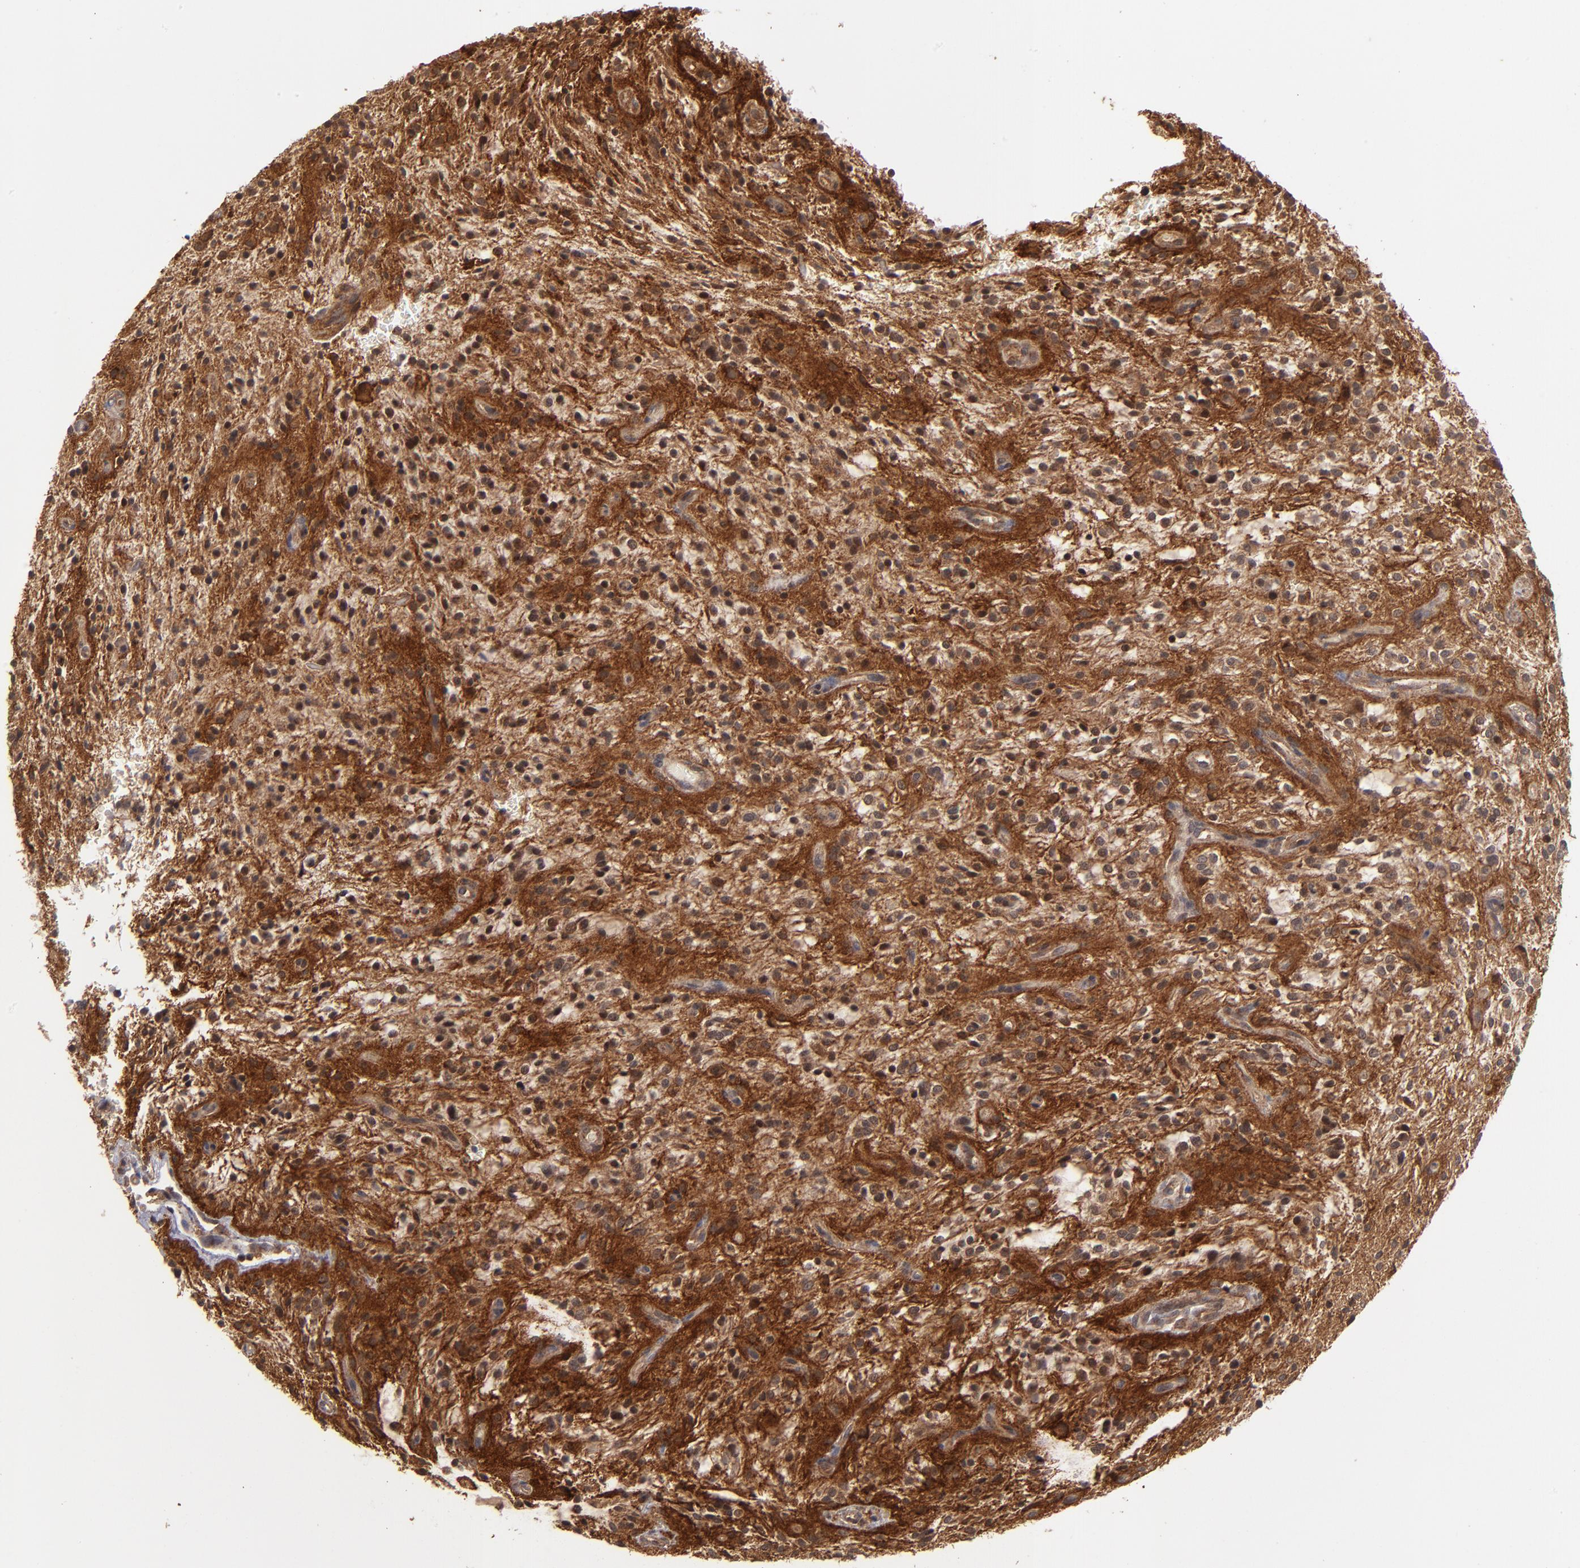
{"staining": {"intensity": "moderate", "quantity": ">75%", "location": "cytoplasmic/membranous"}, "tissue": "glioma", "cell_type": "Tumor cells", "image_type": "cancer", "snomed": [{"axis": "morphology", "description": "Glioma, malignant, NOS"}, {"axis": "topography", "description": "Cerebellum"}], "caption": "Glioma stained with a protein marker demonstrates moderate staining in tumor cells.", "gene": "BDKRB1", "patient": {"sex": "female", "age": 10}}